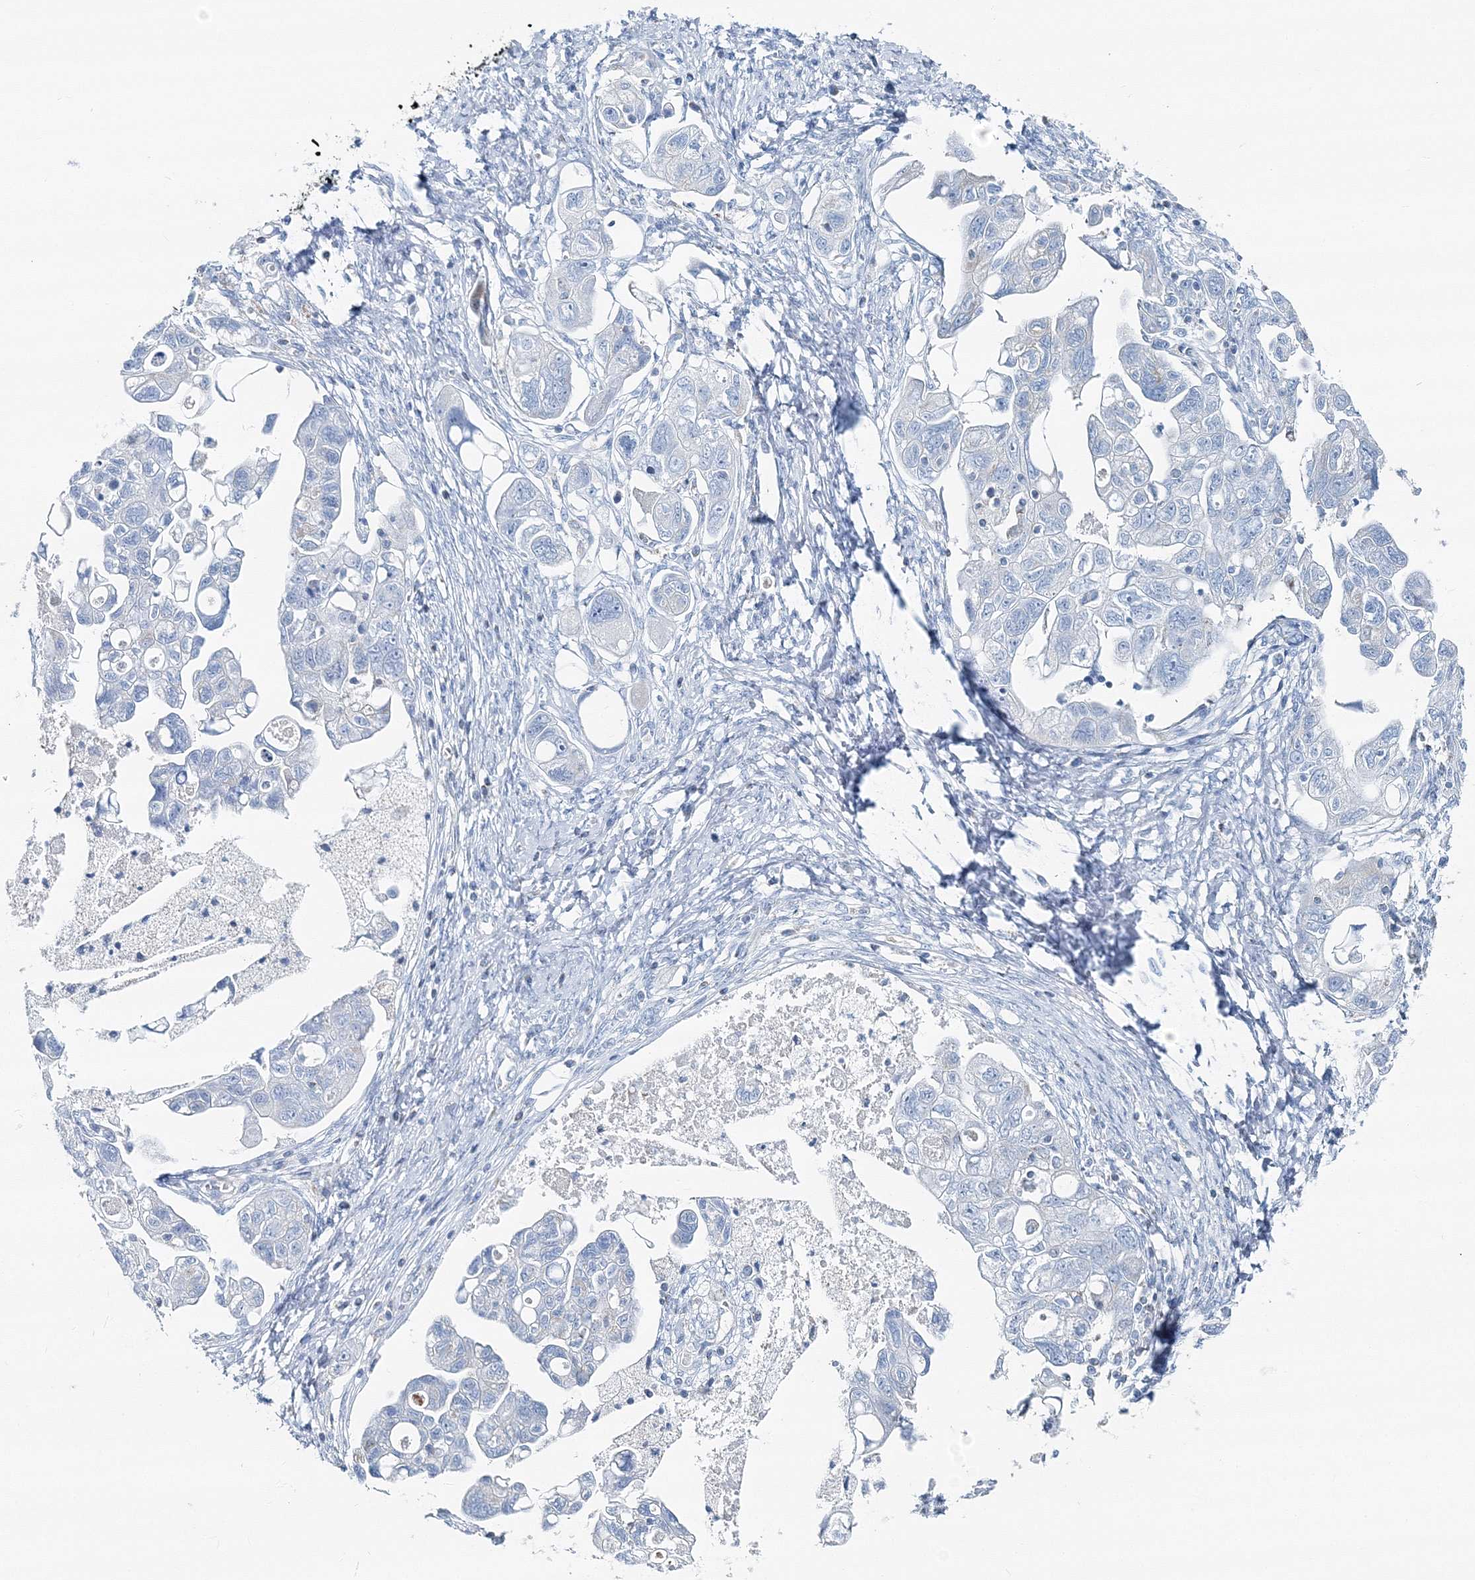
{"staining": {"intensity": "negative", "quantity": "none", "location": "none"}, "tissue": "ovarian cancer", "cell_type": "Tumor cells", "image_type": "cancer", "snomed": [{"axis": "morphology", "description": "Carcinoma, NOS"}, {"axis": "morphology", "description": "Cystadenocarcinoma, serous, NOS"}, {"axis": "topography", "description": "Ovary"}], "caption": "The histopathology image shows no significant expression in tumor cells of serous cystadenocarcinoma (ovarian).", "gene": "GABARAPL2", "patient": {"sex": "female", "age": 69}}